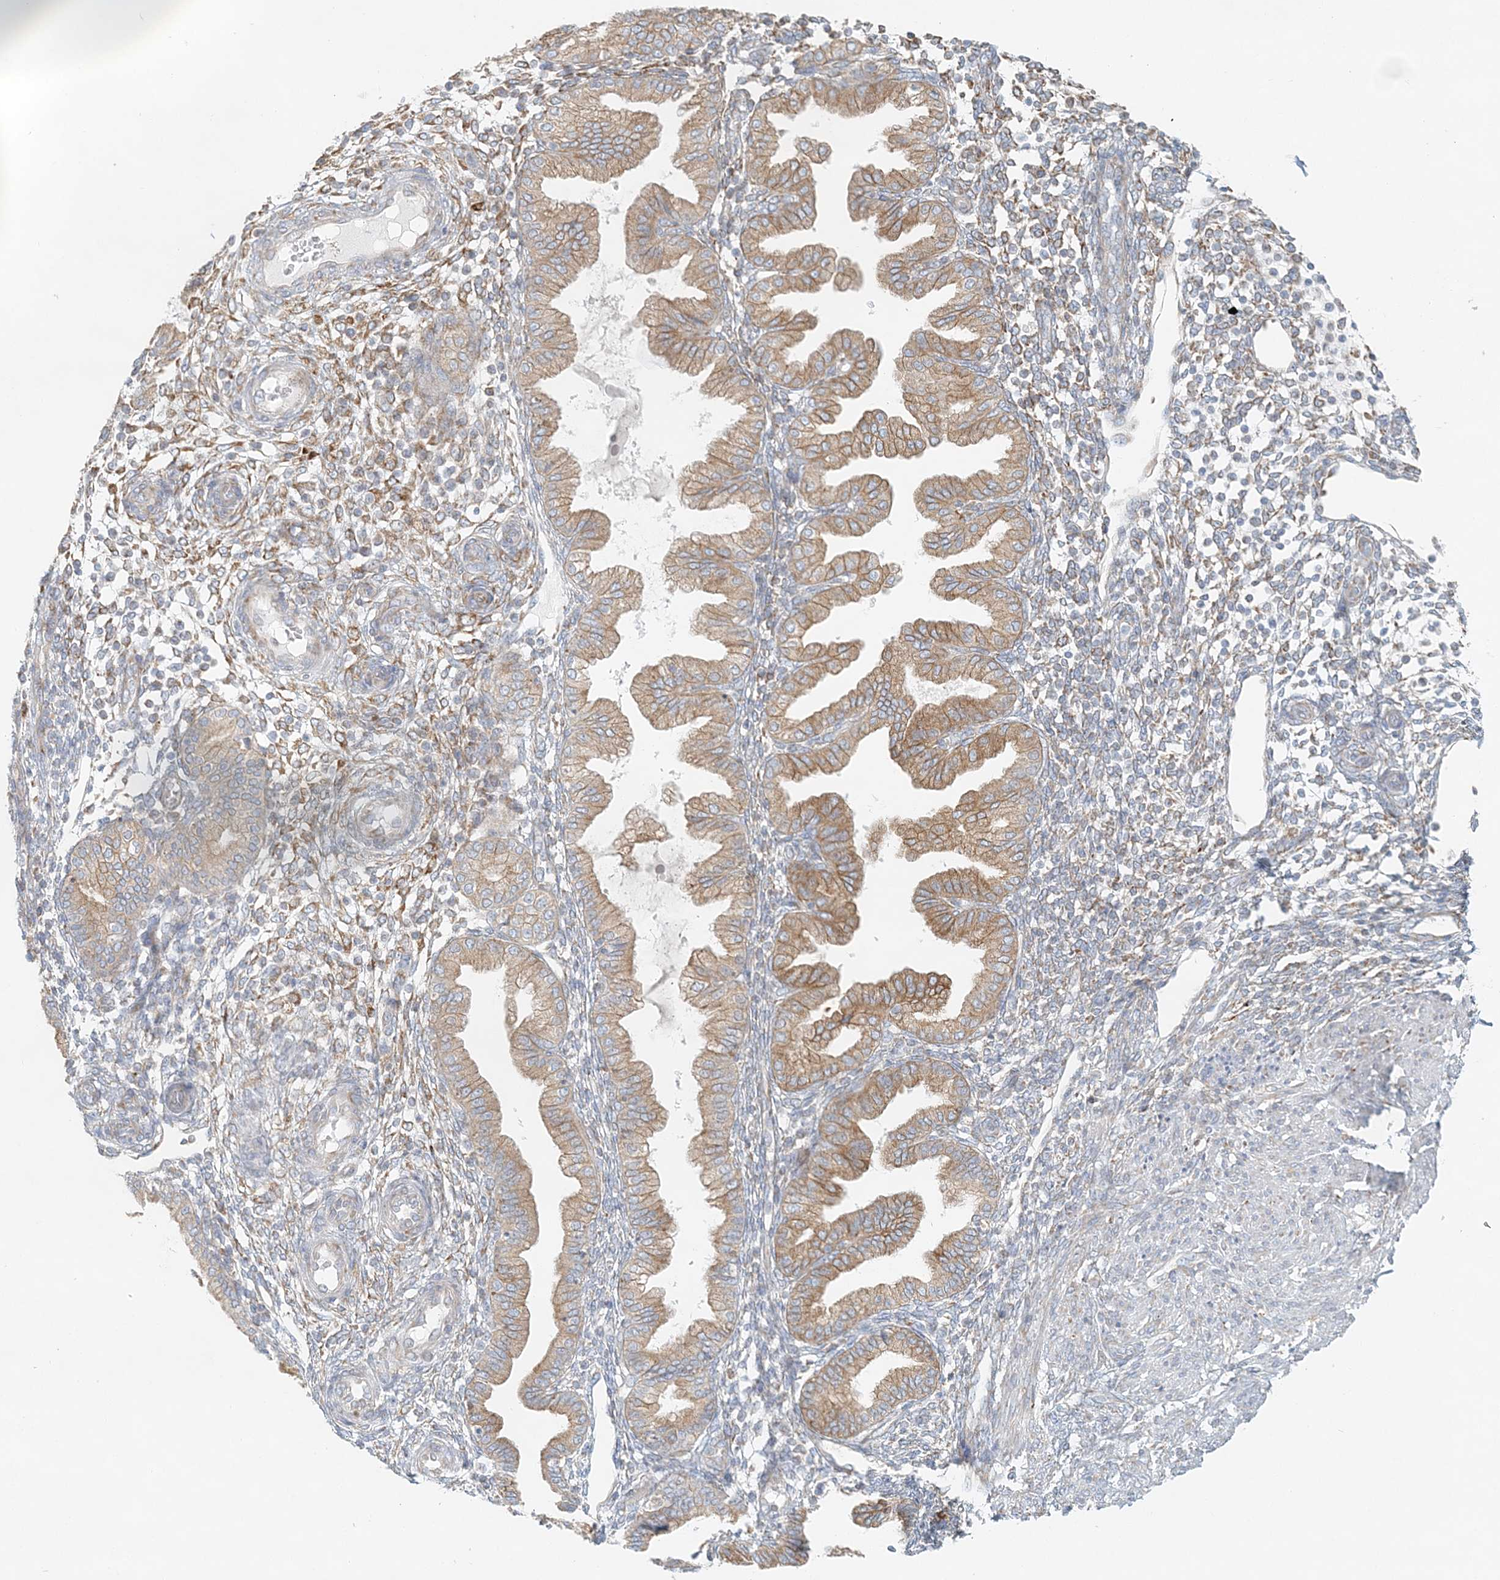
{"staining": {"intensity": "moderate", "quantity": "<25%", "location": "cytoplasmic/membranous"}, "tissue": "endometrium", "cell_type": "Cells in endometrial stroma", "image_type": "normal", "snomed": [{"axis": "morphology", "description": "Normal tissue, NOS"}, {"axis": "topography", "description": "Endometrium"}], "caption": "This is a photomicrograph of immunohistochemistry staining of unremarkable endometrium, which shows moderate positivity in the cytoplasmic/membranous of cells in endometrial stroma.", "gene": "STK11IP", "patient": {"sex": "female", "age": 53}}